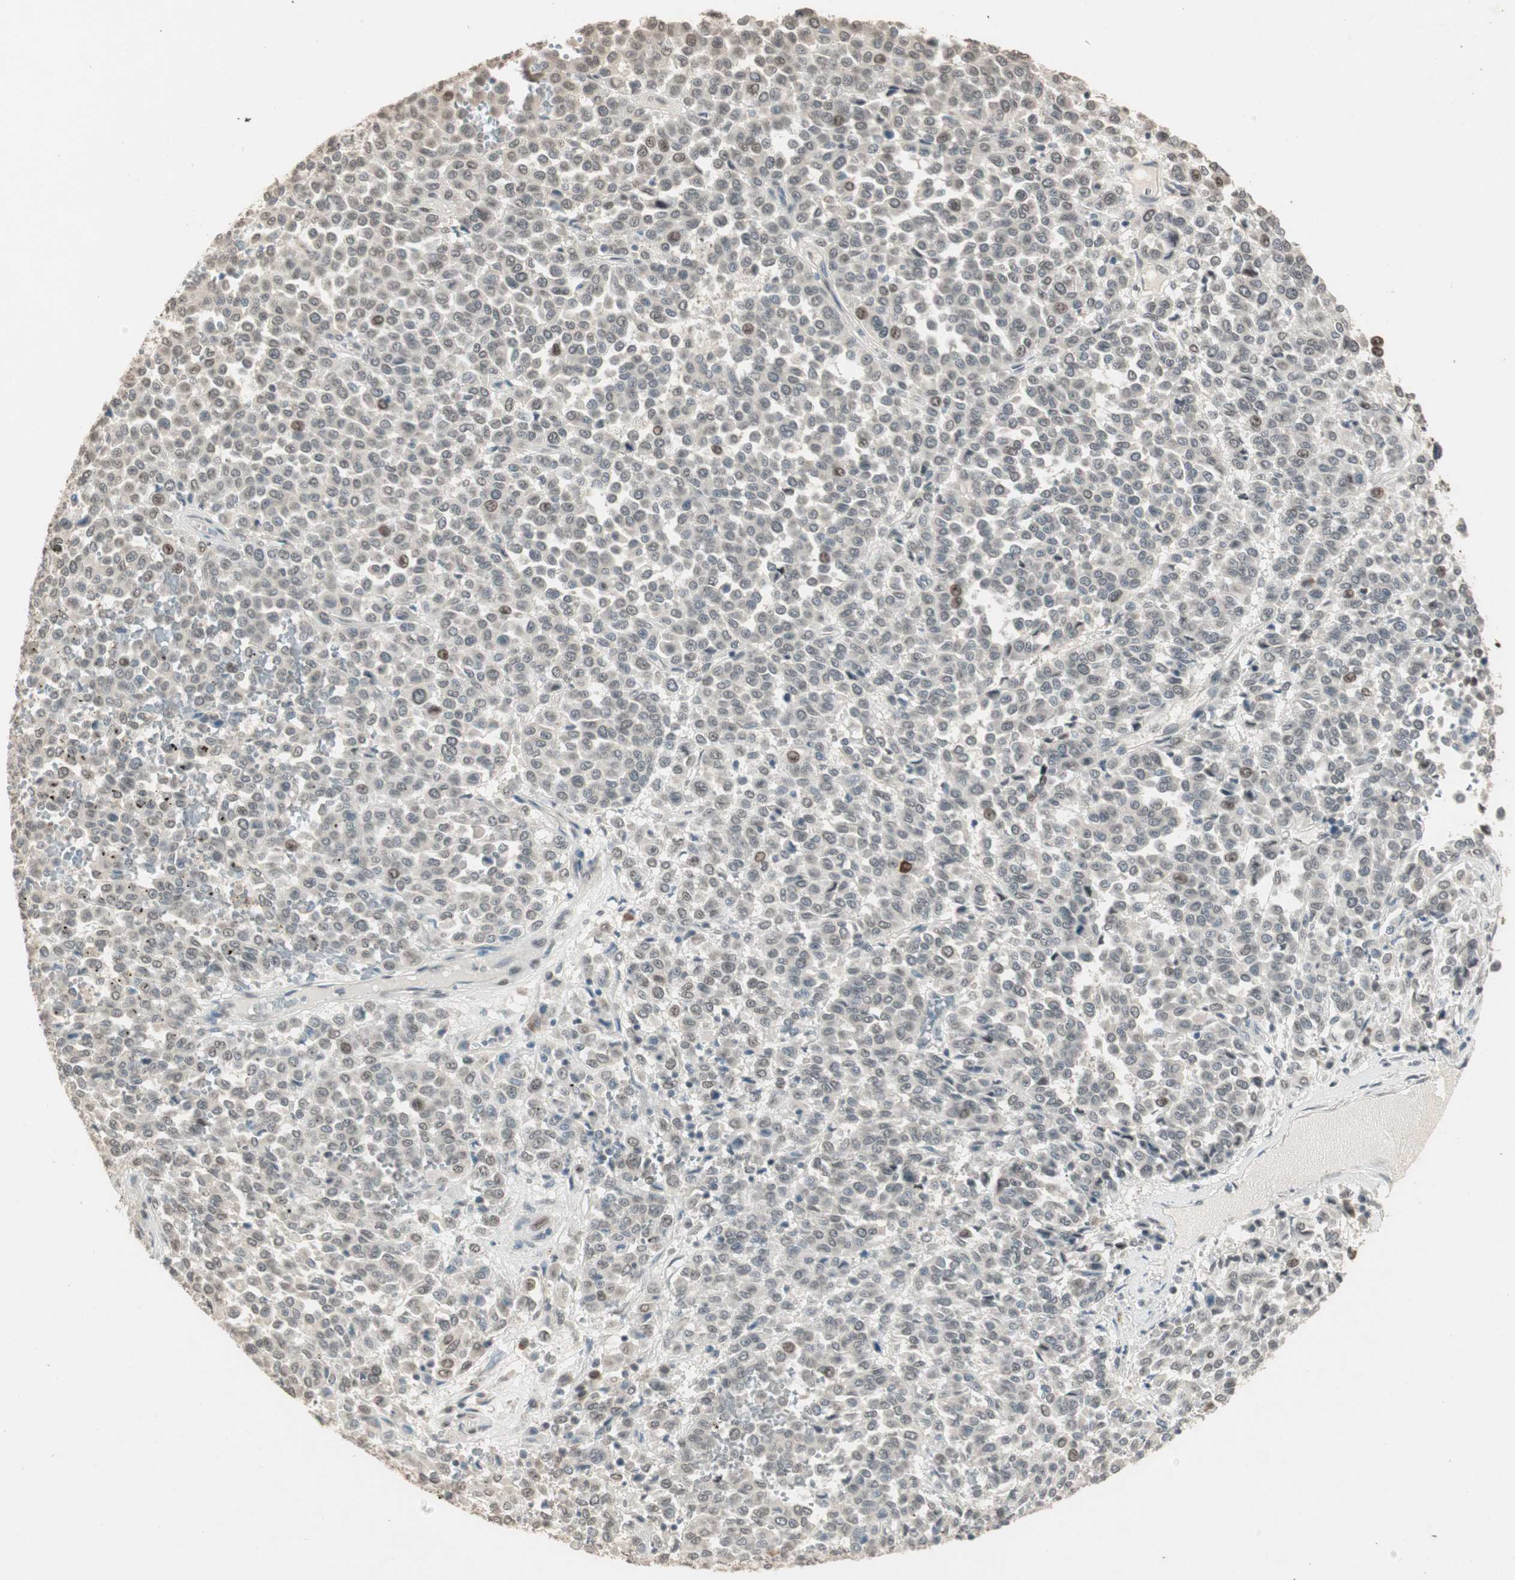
{"staining": {"intensity": "moderate", "quantity": "<25%", "location": "nuclear"}, "tissue": "melanoma", "cell_type": "Tumor cells", "image_type": "cancer", "snomed": [{"axis": "morphology", "description": "Malignant melanoma, Metastatic site"}, {"axis": "topography", "description": "Pancreas"}], "caption": "A low amount of moderate nuclear positivity is identified in about <25% of tumor cells in malignant melanoma (metastatic site) tissue. Immunohistochemistry (ihc) stains the protein of interest in brown and the nuclei are stained blue.", "gene": "ETV4", "patient": {"sex": "female", "age": 30}}